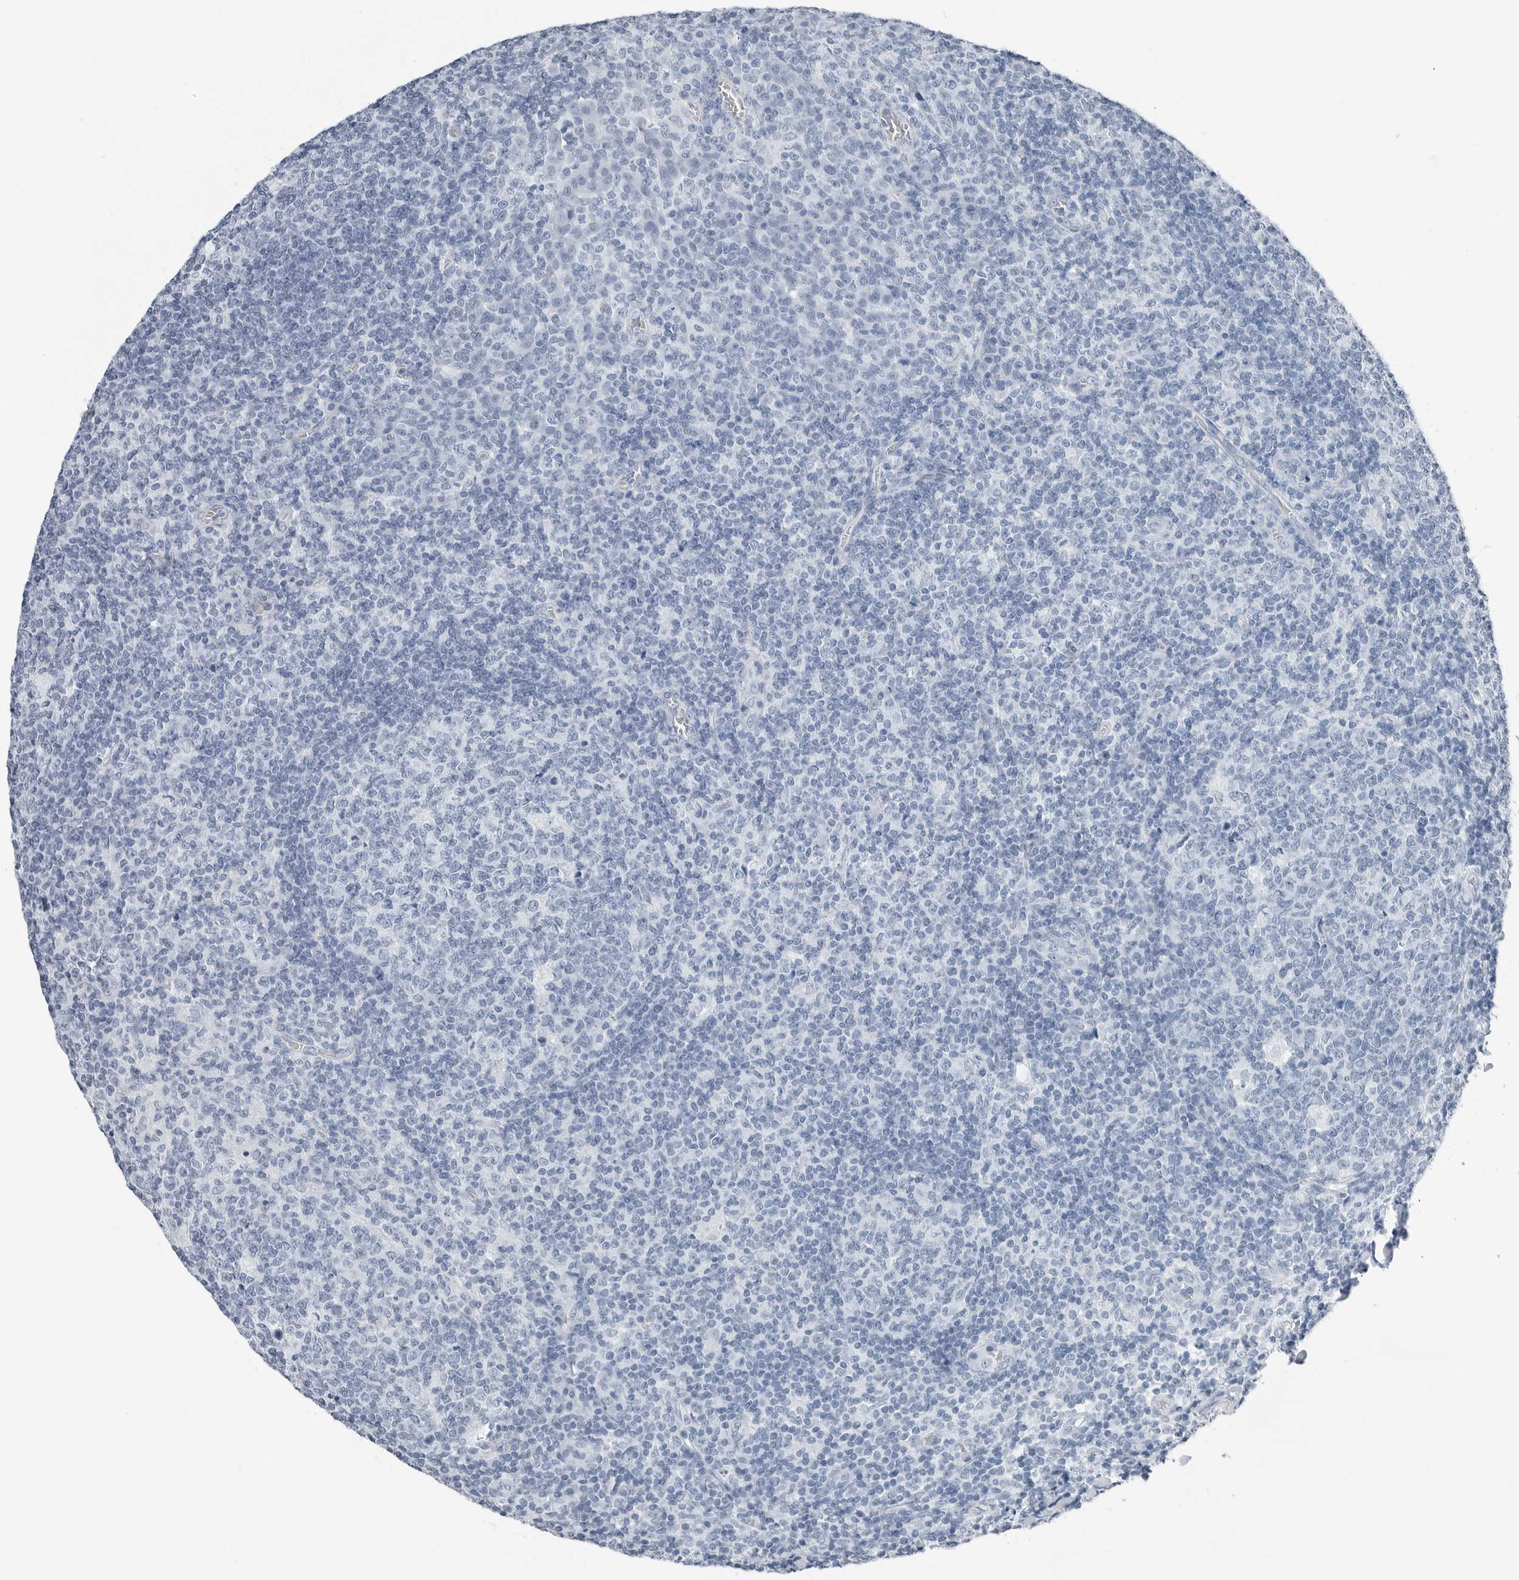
{"staining": {"intensity": "negative", "quantity": "none", "location": "none"}, "tissue": "tonsil", "cell_type": "Germinal center cells", "image_type": "normal", "snomed": [{"axis": "morphology", "description": "Normal tissue, NOS"}, {"axis": "topography", "description": "Tonsil"}], "caption": "Germinal center cells show no significant expression in normal tonsil. (Immunohistochemistry, brightfield microscopy, high magnification).", "gene": "SLPI", "patient": {"sex": "female", "age": 19}}